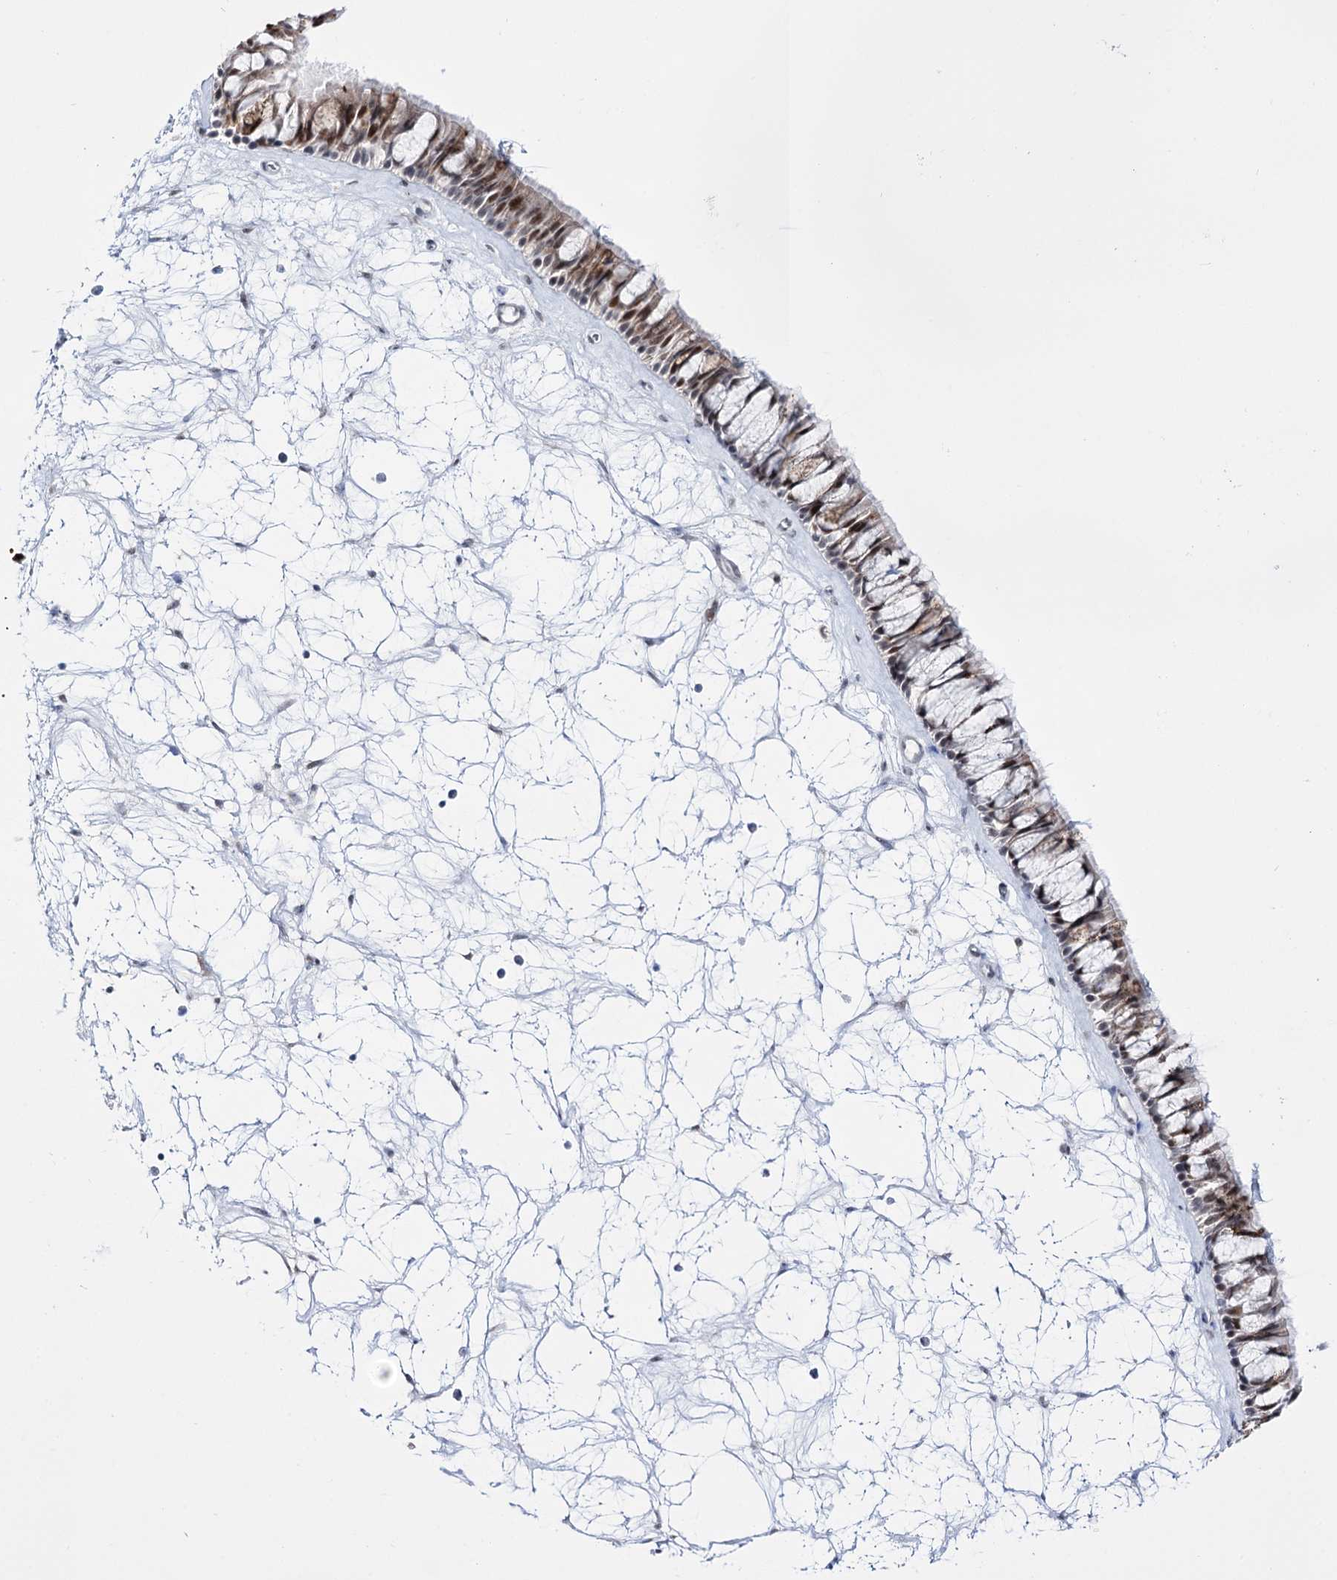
{"staining": {"intensity": "moderate", "quantity": "<25%", "location": "nuclear"}, "tissue": "nasopharynx", "cell_type": "Respiratory epithelial cells", "image_type": "normal", "snomed": [{"axis": "morphology", "description": "Normal tissue, NOS"}, {"axis": "topography", "description": "Nasopharynx"}], "caption": "Protein analysis of benign nasopharynx displays moderate nuclear expression in approximately <25% of respiratory epithelial cells. The protein is shown in brown color, while the nuclei are stained blue.", "gene": "RBM15B", "patient": {"sex": "male", "age": 64}}